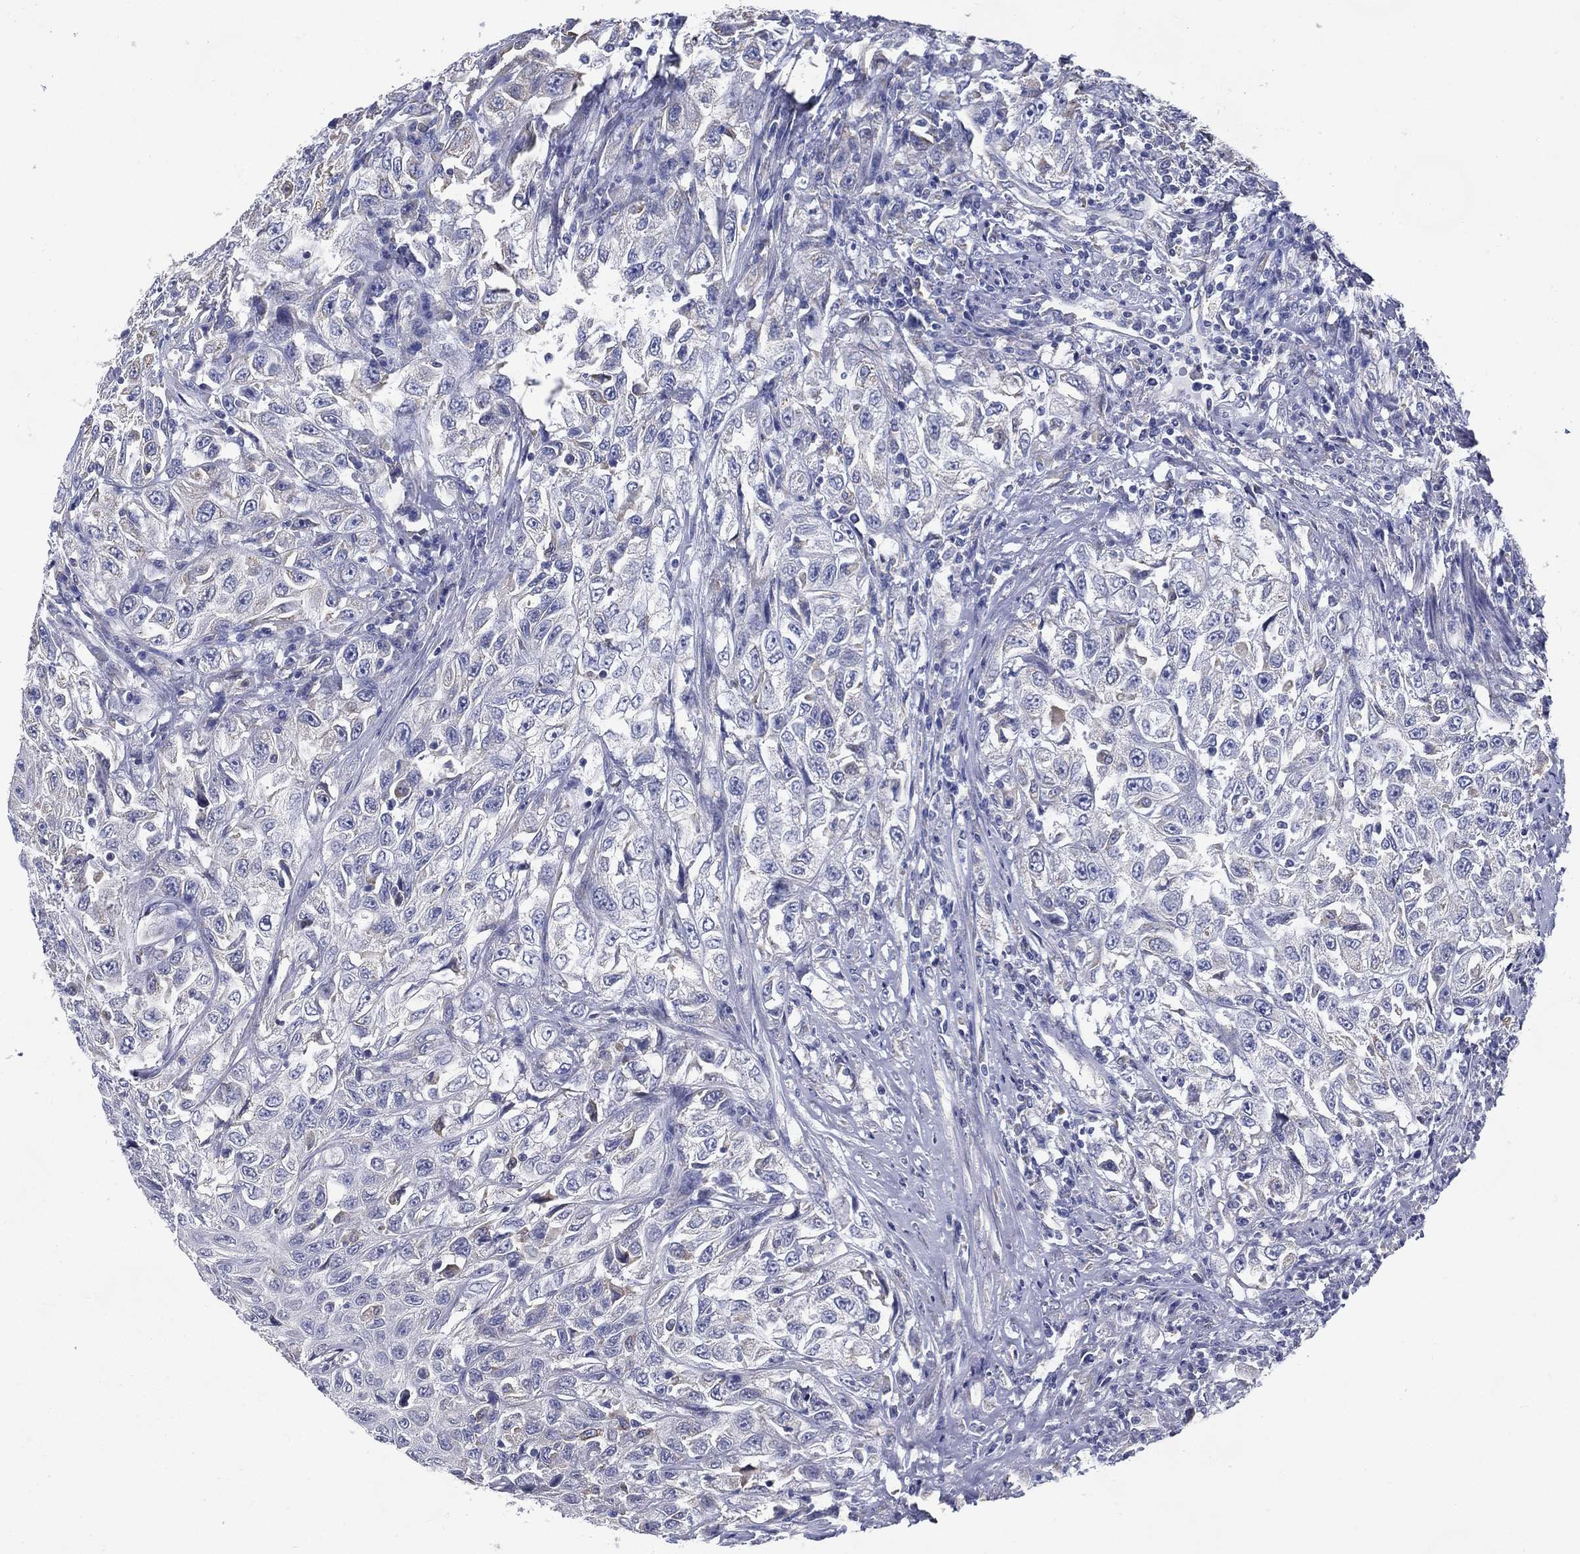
{"staining": {"intensity": "negative", "quantity": "none", "location": "none"}, "tissue": "urothelial cancer", "cell_type": "Tumor cells", "image_type": "cancer", "snomed": [{"axis": "morphology", "description": "Urothelial carcinoma, High grade"}, {"axis": "topography", "description": "Urinary bladder"}], "caption": "This is an immunohistochemistry histopathology image of urothelial carcinoma (high-grade). There is no staining in tumor cells.", "gene": "C19orf18", "patient": {"sex": "female", "age": 56}}